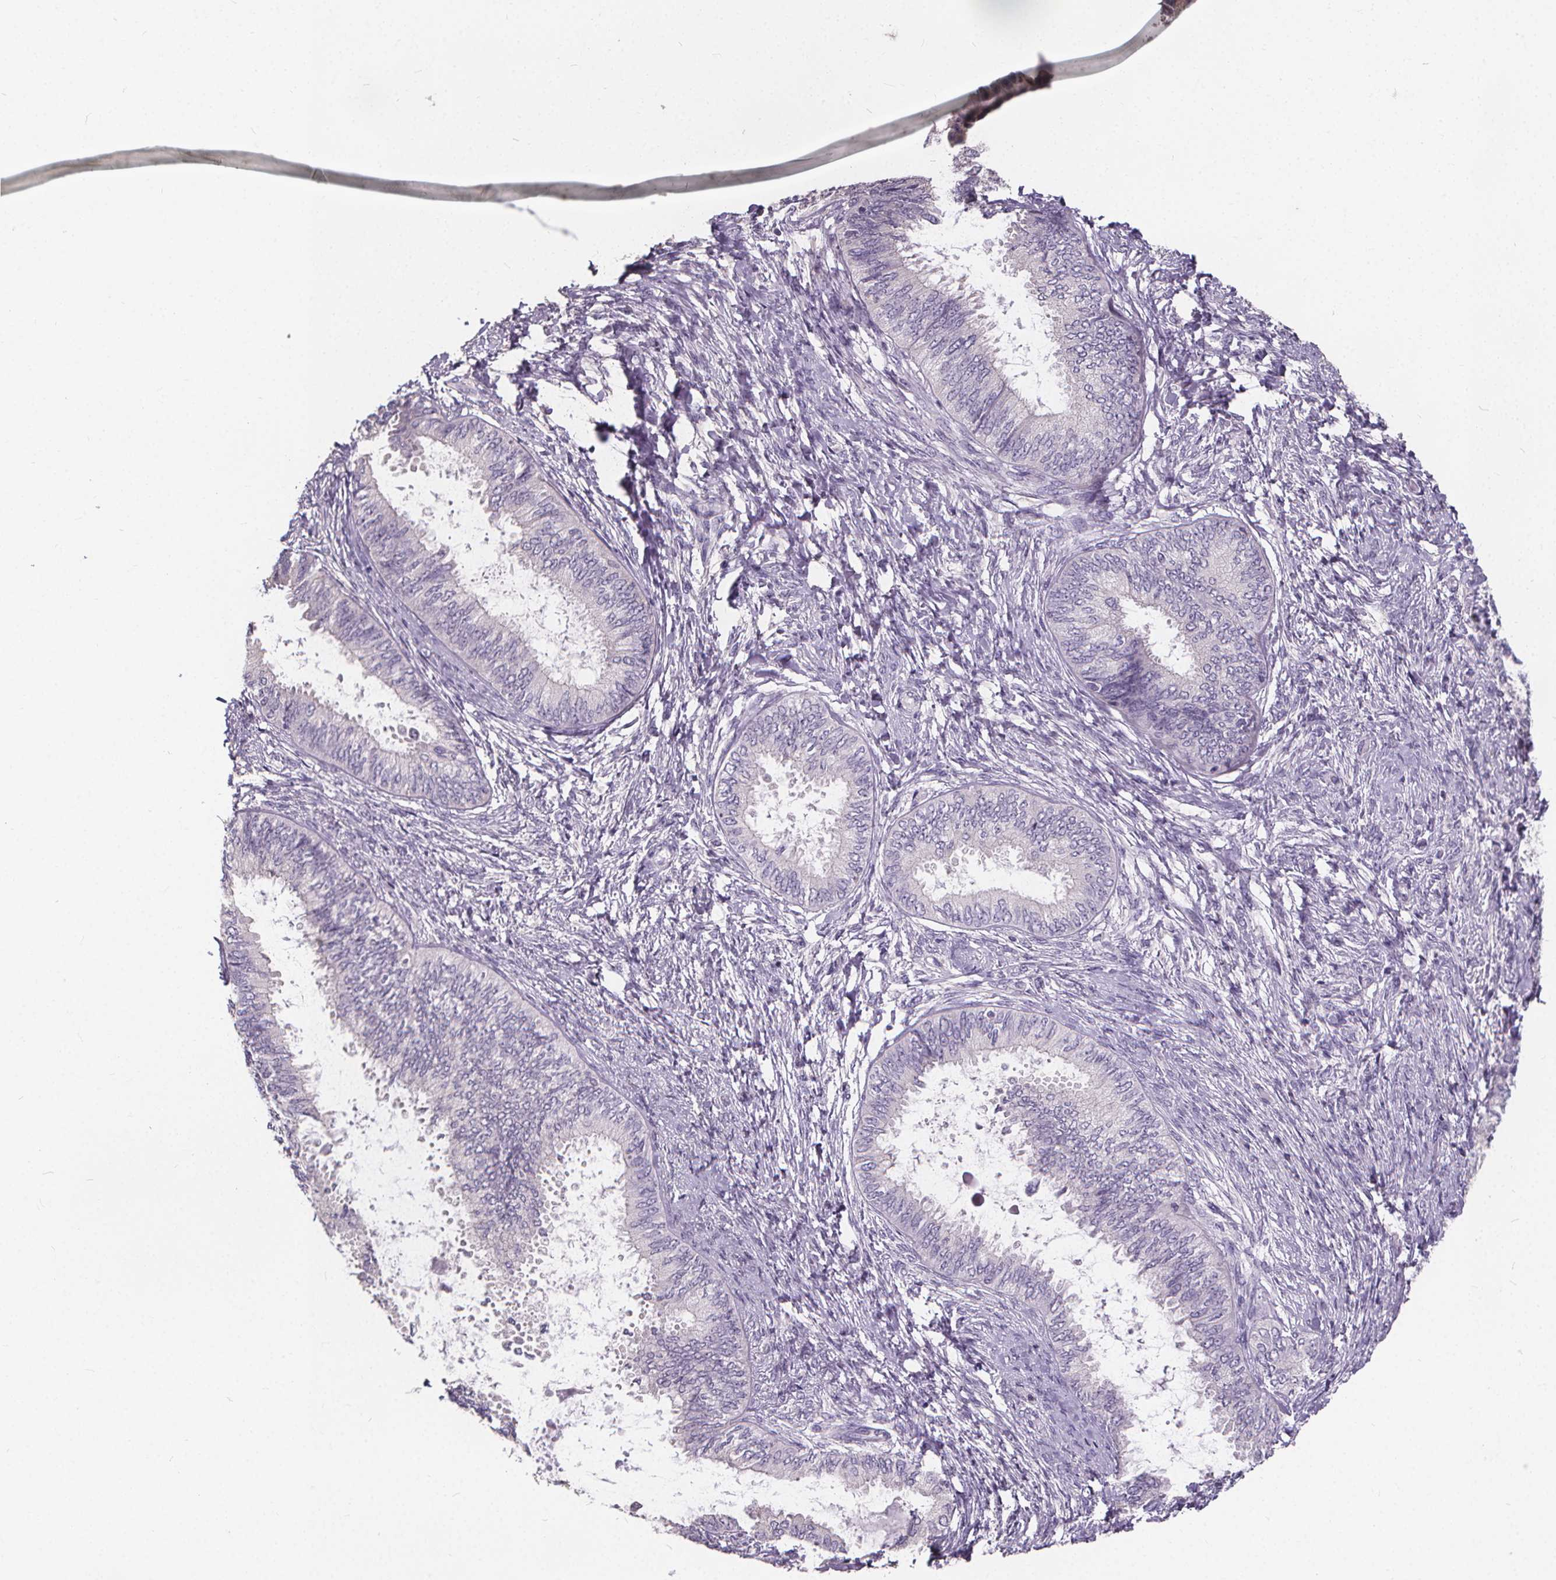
{"staining": {"intensity": "negative", "quantity": "none", "location": "none"}, "tissue": "ovarian cancer", "cell_type": "Tumor cells", "image_type": "cancer", "snomed": [{"axis": "morphology", "description": "Carcinoma, endometroid"}, {"axis": "topography", "description": "Ovary"}], "caption": "Human ovarian cancer stained for a protein using immunohistochemistry exhibits no expression in tumor cells.", "gene": "ATP6V1D", "patient": {"sex": "female", "age": 70}}